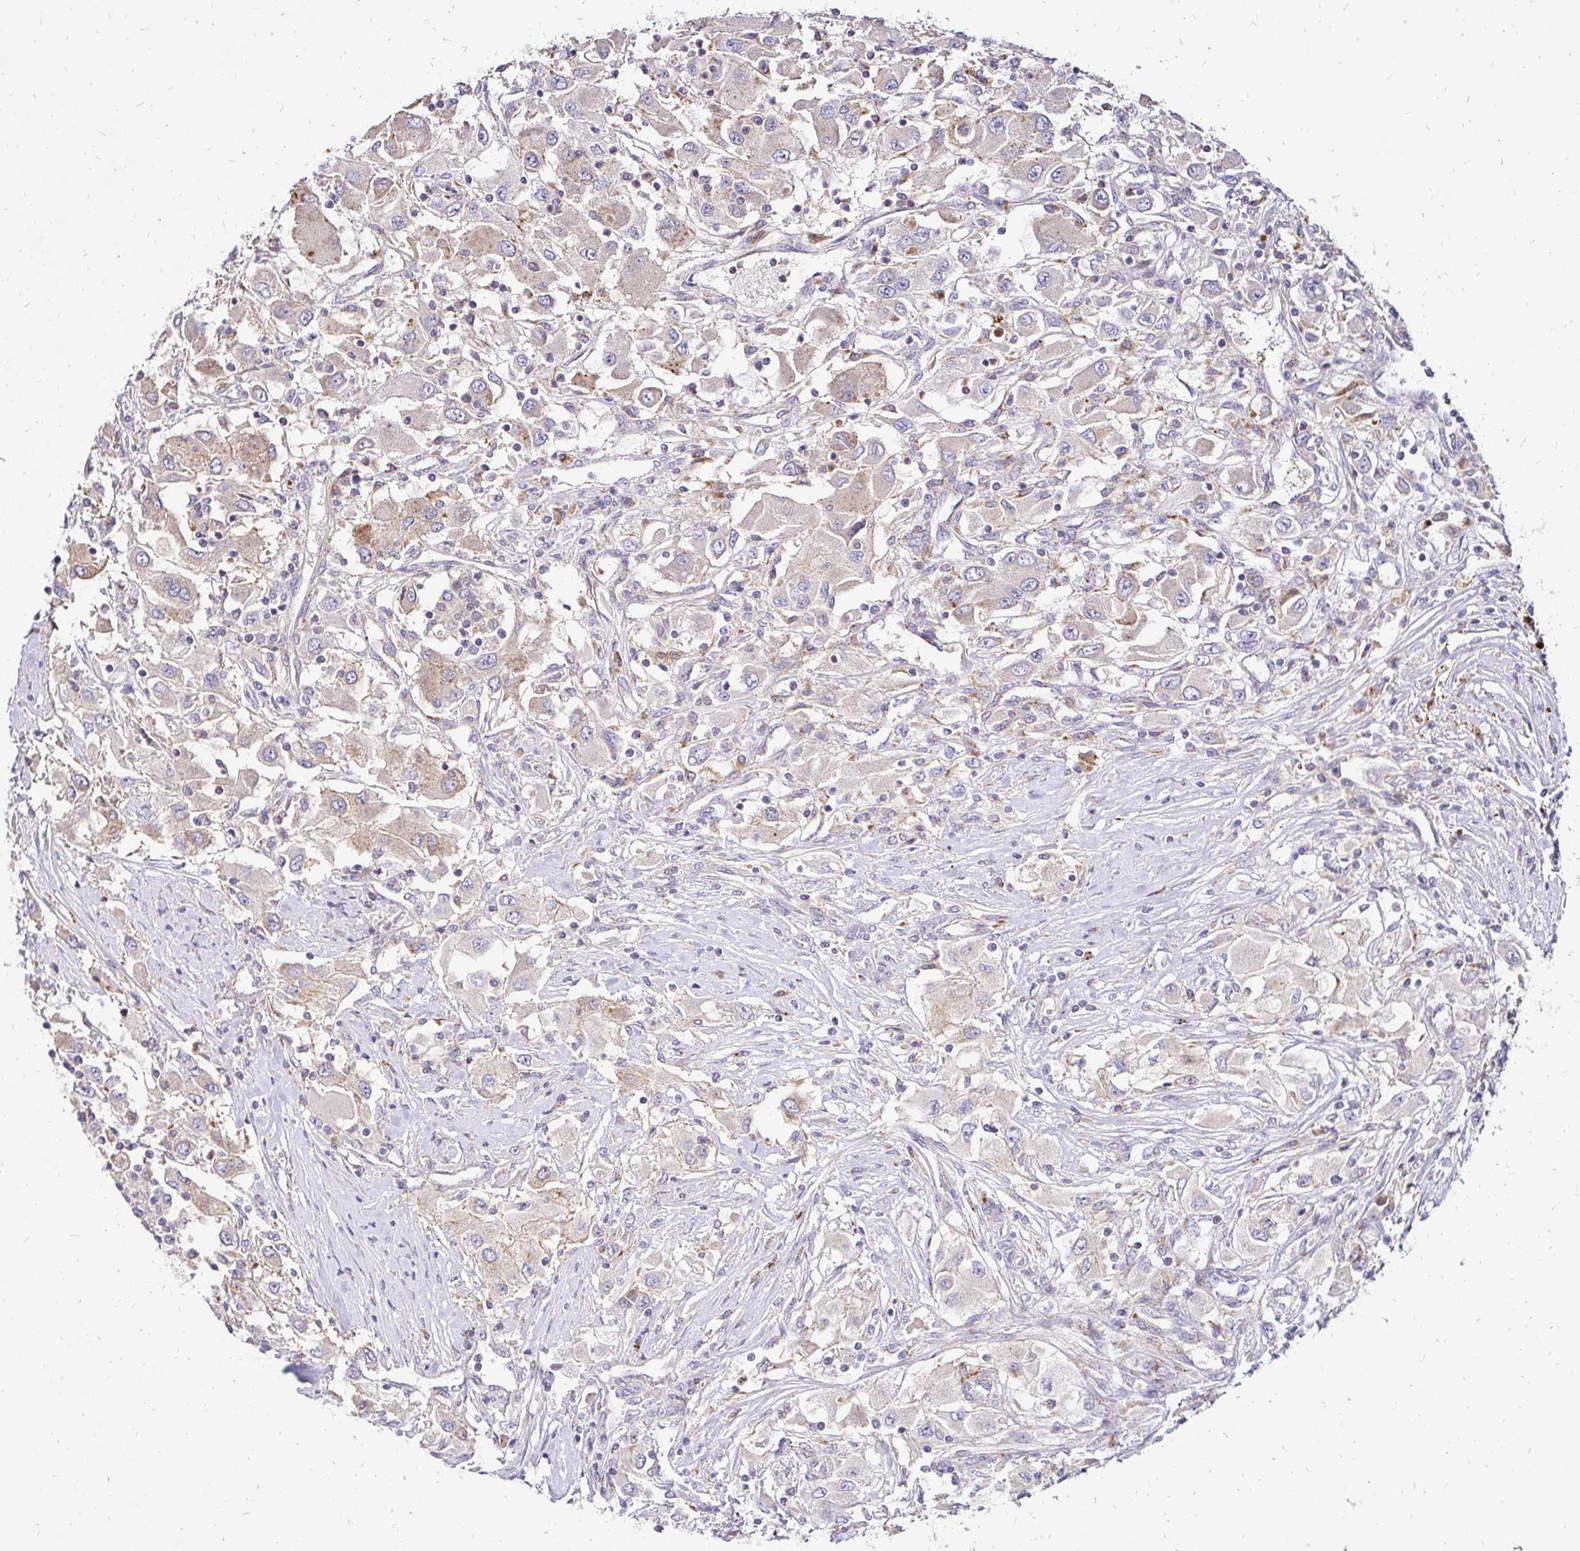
{"staining": {"intensity": "weak", "quantity": "25%-75%", "location": "cytoplasmic/membranous"}, "tissue": "renal cancer", "cell_type": "Tumor cells", "image_type": "cancer", "snomed": [{"axis": "morphology", "description": "Adenocarcinoma, NOS"}, {"axis": "topography", "description": "Kidney"}], "caption": "High-power microscopy captured an IHC photomicrograph of renal cancer, revealing weak cytoplasmic/membranous expression in approximately 25%-75% of tumor cells.", "gene": "IDUA", "patient": {"sex": "female", "age": 67}}